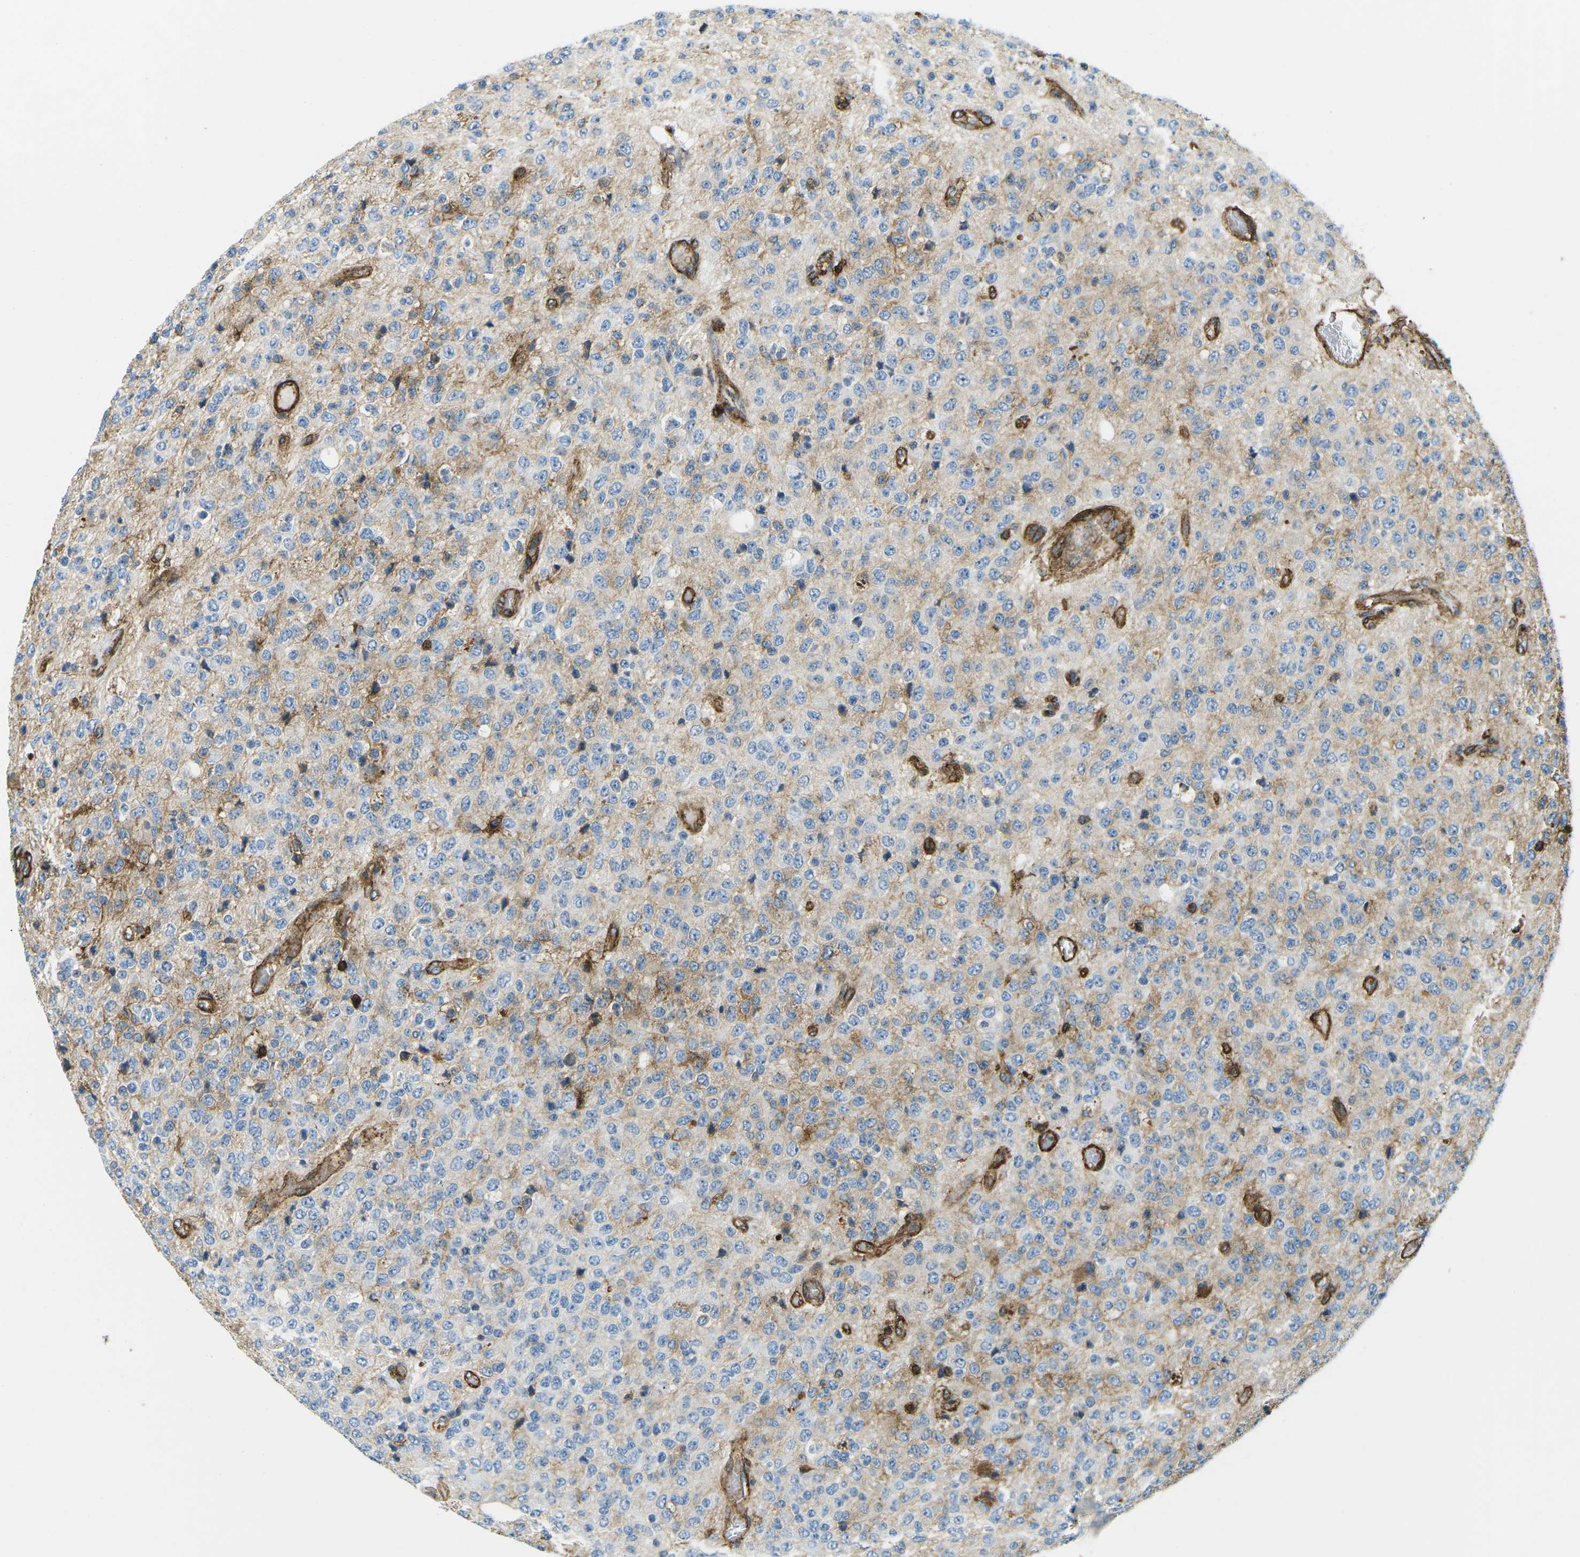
{"staining": {"intensity": "weak", "quantity": "25%-75%", "location": "cytoplasmic/membranous"}, "tissue": "glioma", "cell_type": "Tumor cells", "image_type": "cancer", "snomed": [{"axis": "morphology", "description": "Glioma, malignant, High grade"}, {"axis": "topography", "description": "pancreas cauda"}], "caption": "Immunohistochemistry of glioma exhibits low levels of weak cytoplasmic/membranous expression in about 25%-75% of tumor cells. The staining was performed using DAB (3,3'-diaminobenzidine) to visualize the protein expression in brown, while the nuclei were stained in blue with hematoxylin (Magnification: 20x).", "gene": "HLA-B", "patient": {"sex": "male", "age": 60}}